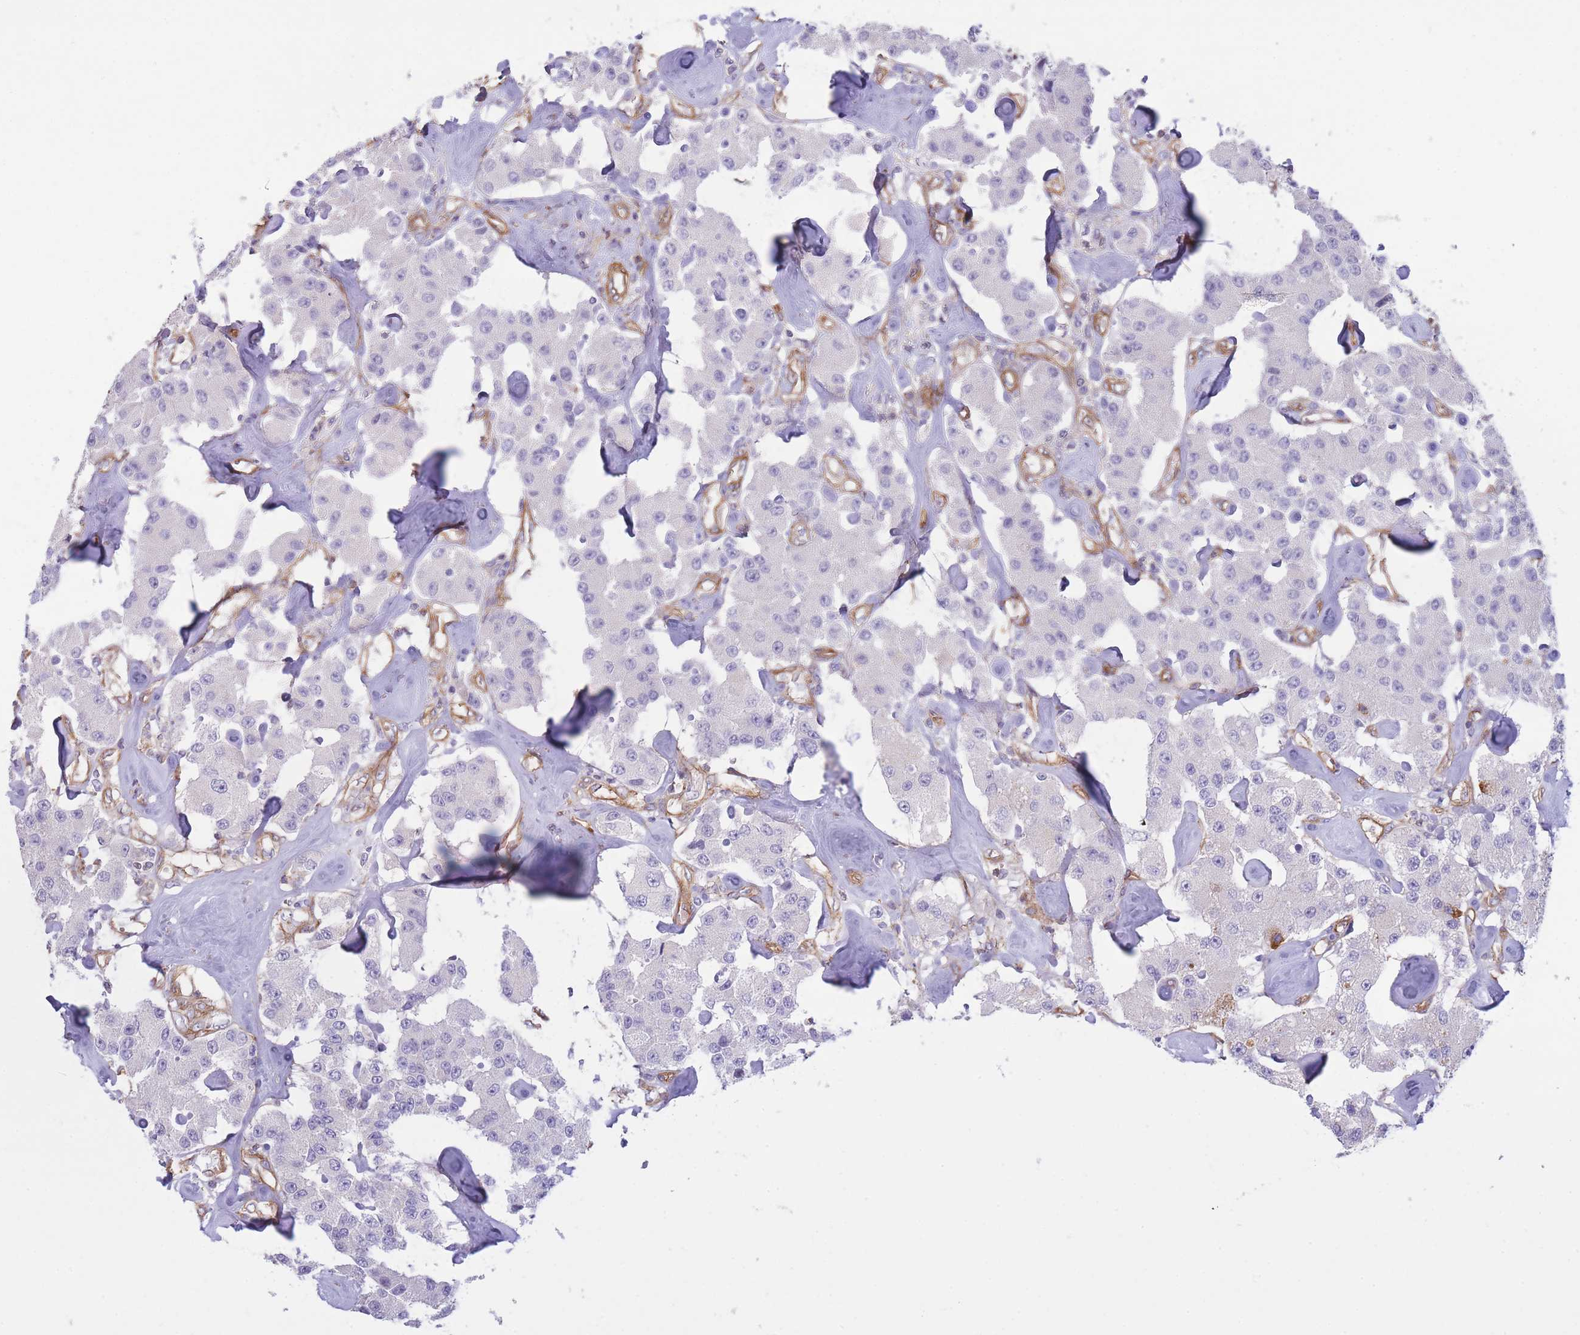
{"staining": {"intensity": "negative", "quantity": "none", "location": "none"}, "tissue": "carcinoid", "cell_type": "Tumor cells", "image_type": "cancer", "snomed": [{"axis": "morphology", "description": "Carcinoid, malignant, NOS"}, {"axis": "topography", "description": "Pancreas"}], "caption": "Tumor cells are negative for protein expression in human carcinoid (malignant).", "gene": "CDC25B", "patient": {"sex": "male", "age": 41}}